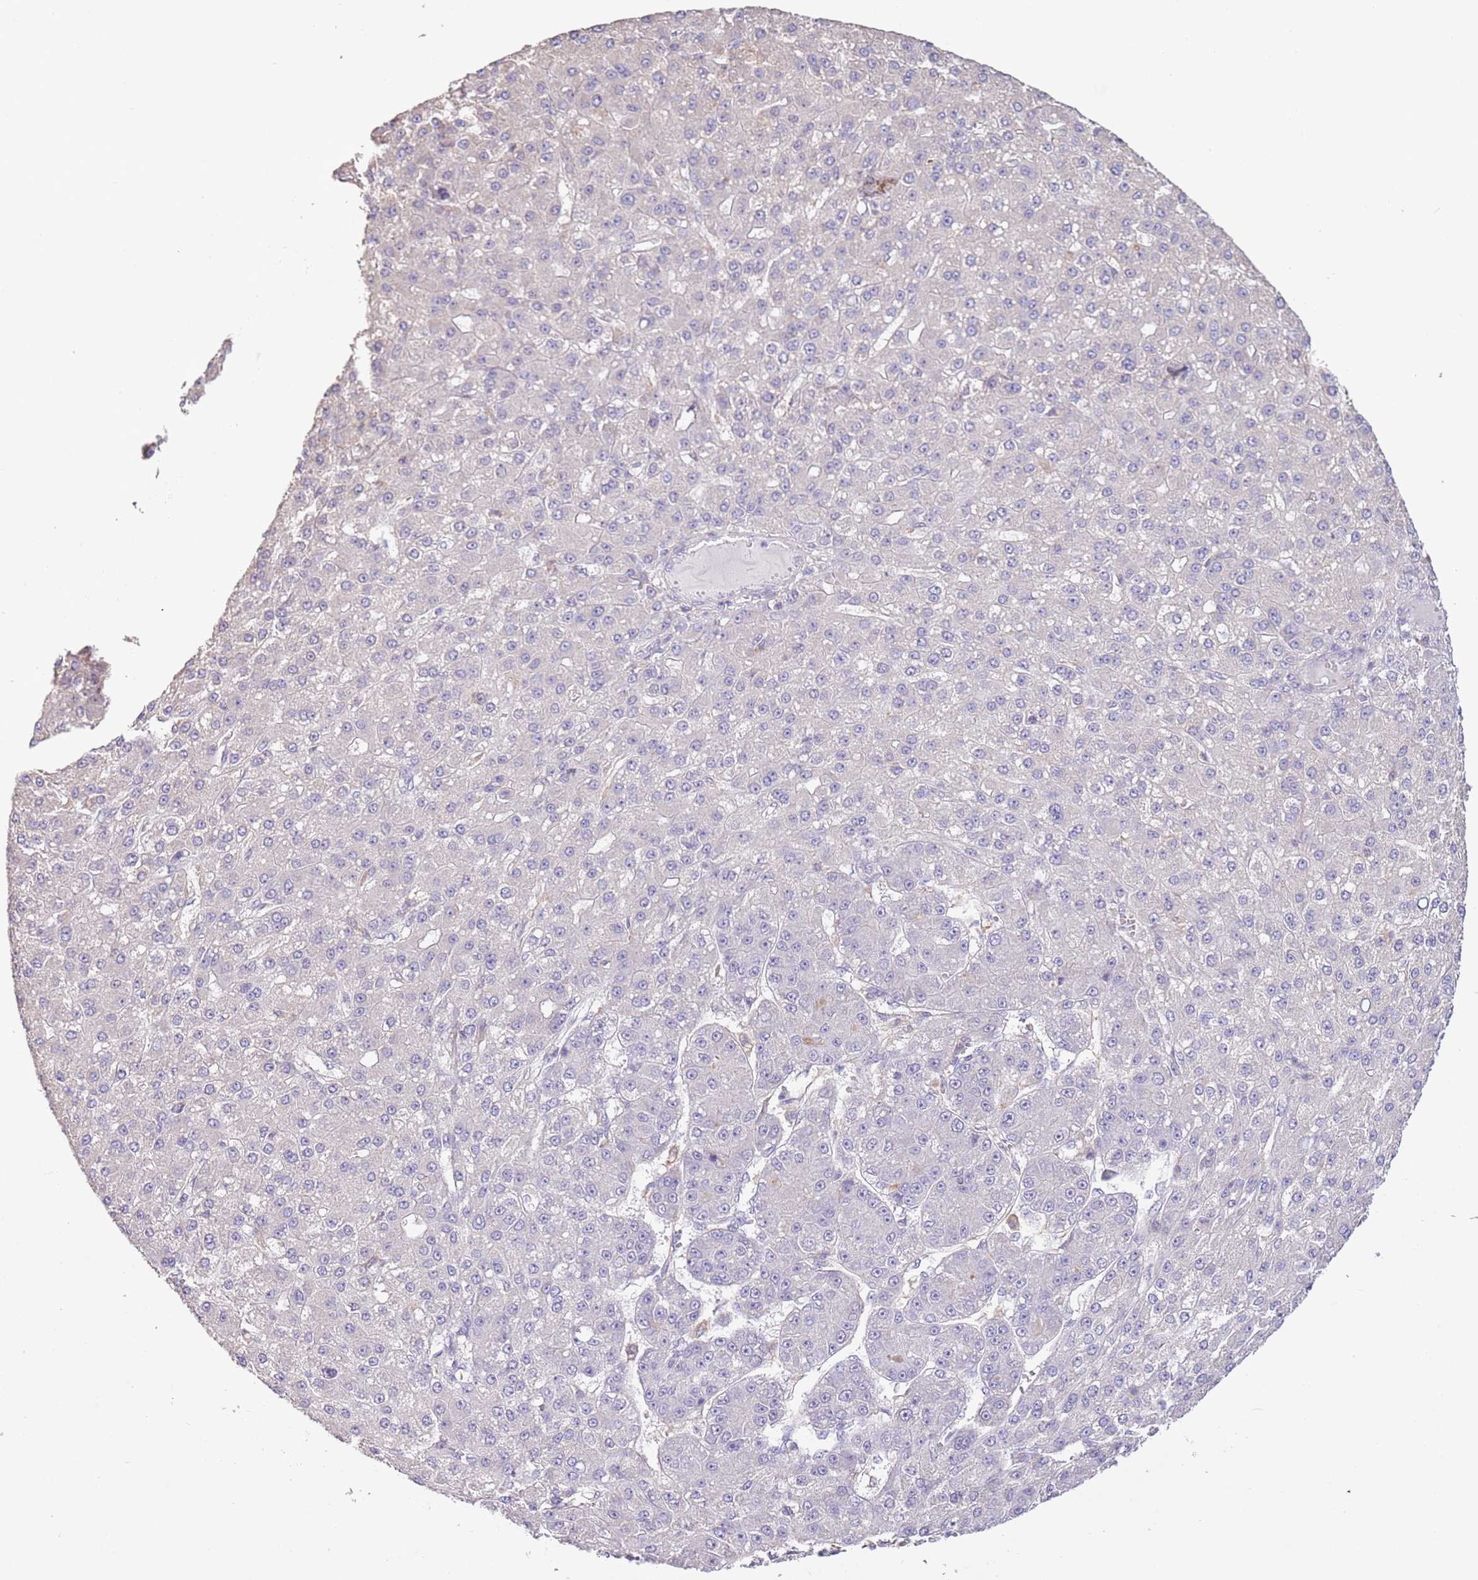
{"staining": {"intensity": "negative", "quantity": "none", "location": "none"}, "tissue": "liver cancer", "cell_type": "Tumor cells", "image_type": "cancer", "snomed": [{"axis": "morphology", "description": "Carcinoma, Hepatocellular, NOS"}, {"axis": "topography", "description": "Liver"}], "caption": "Immunohistochemistry photomicrograph of hepatocellular carcinoma (liver) stained for a protein (brown), which demonstrates no staining in tumor cells.", "gene": "CAPN9", "patient": {"sex": "male", "age": 67}}